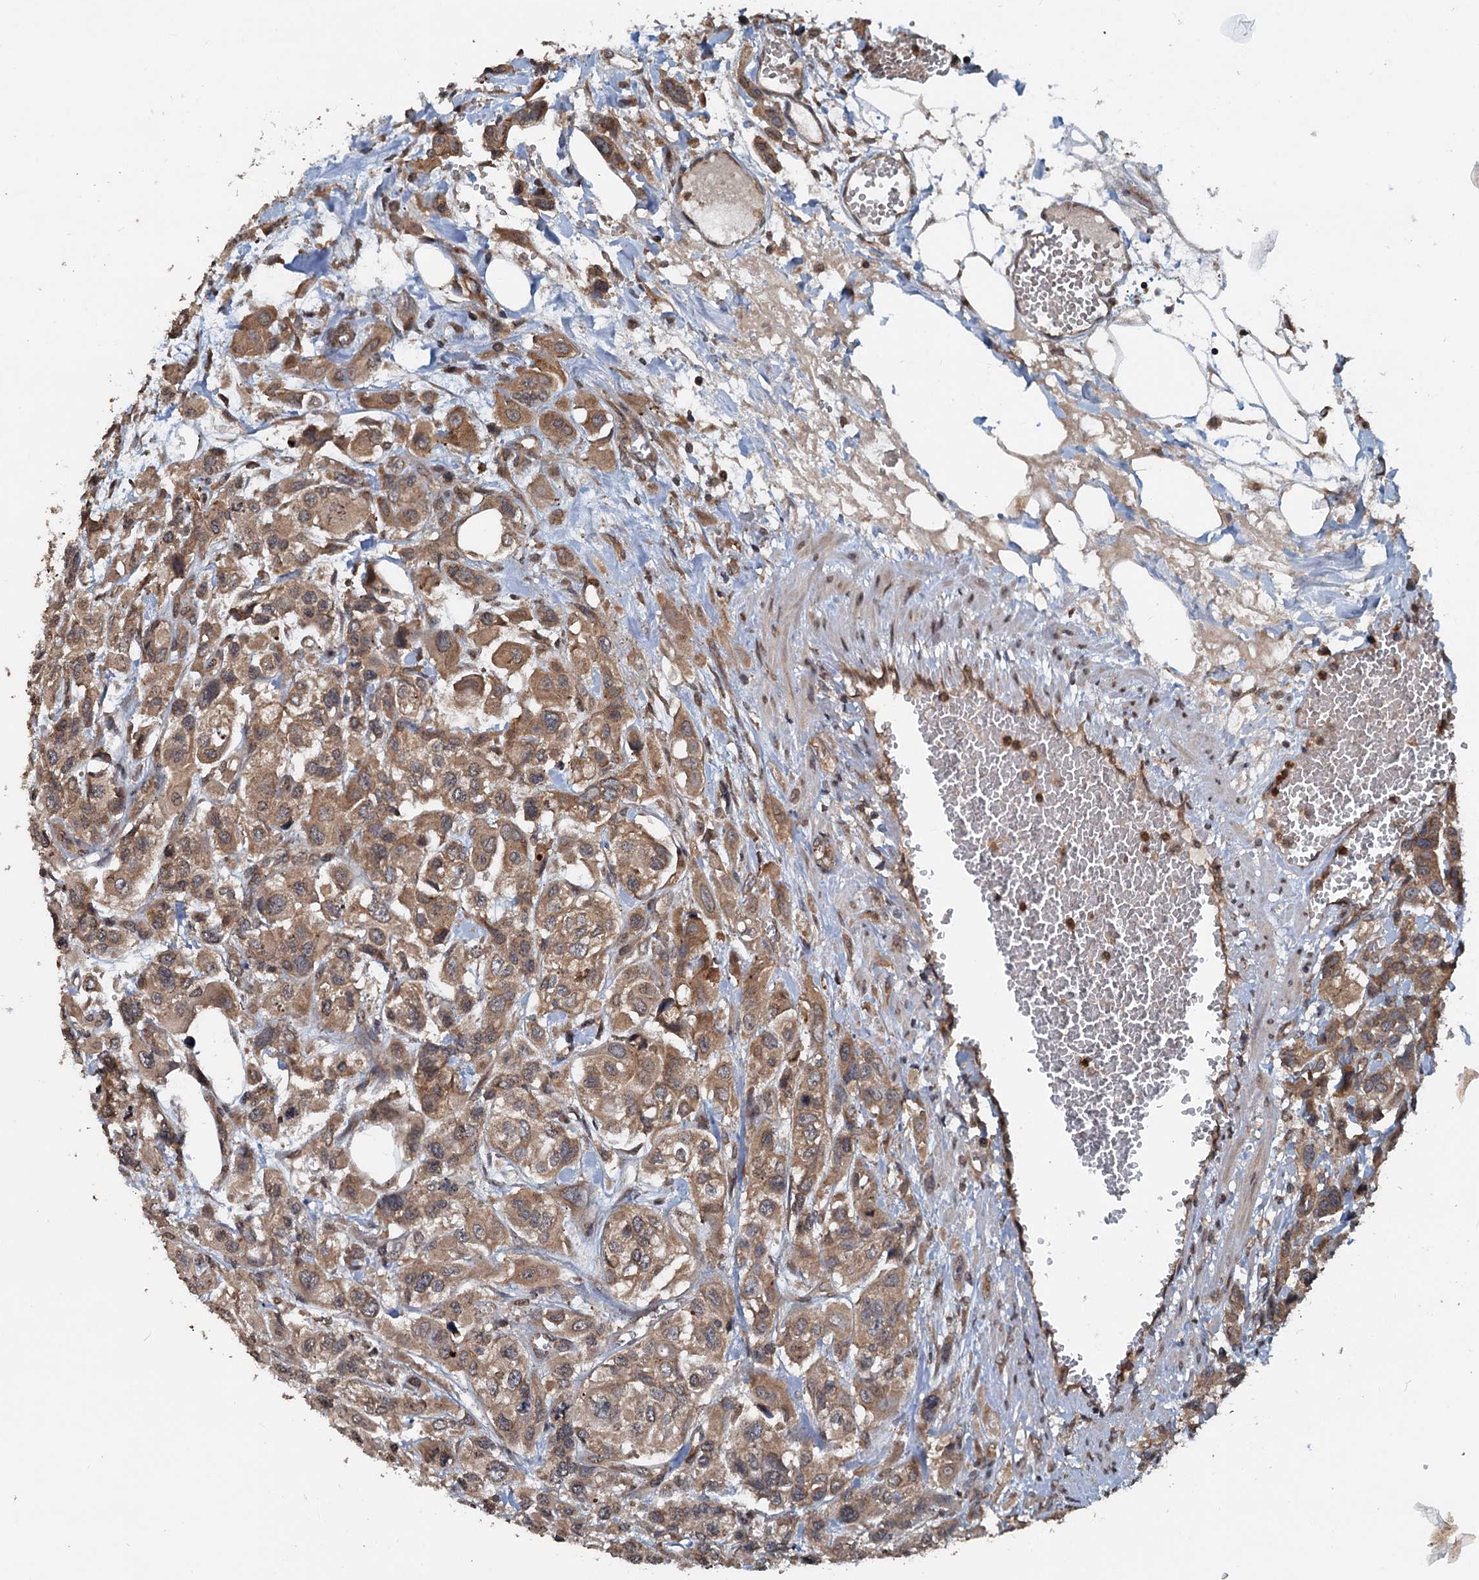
{"staining": {"intensity": "moderate", "quantity": ">75%", "location": "cytoplasmic/membranous"}, "tissue": "urothelial cancer", "cell_type": "Tumor cells", "image_type": "cancer", "snomed": [{"axis": "morphology", "description": "Urothelial carcinoma, High grade"}, {"axis": "topography", "description": "Urinary bladder"}], "caption": "Urothelial carcinoma (high-grade) stained for a protein (brown) displays moderate cytoplasmic/membranous positive staining in about >75% of tumor cells.", "gene": "N4BP2L2", "patient": {"sex": "male", "age": 67}}